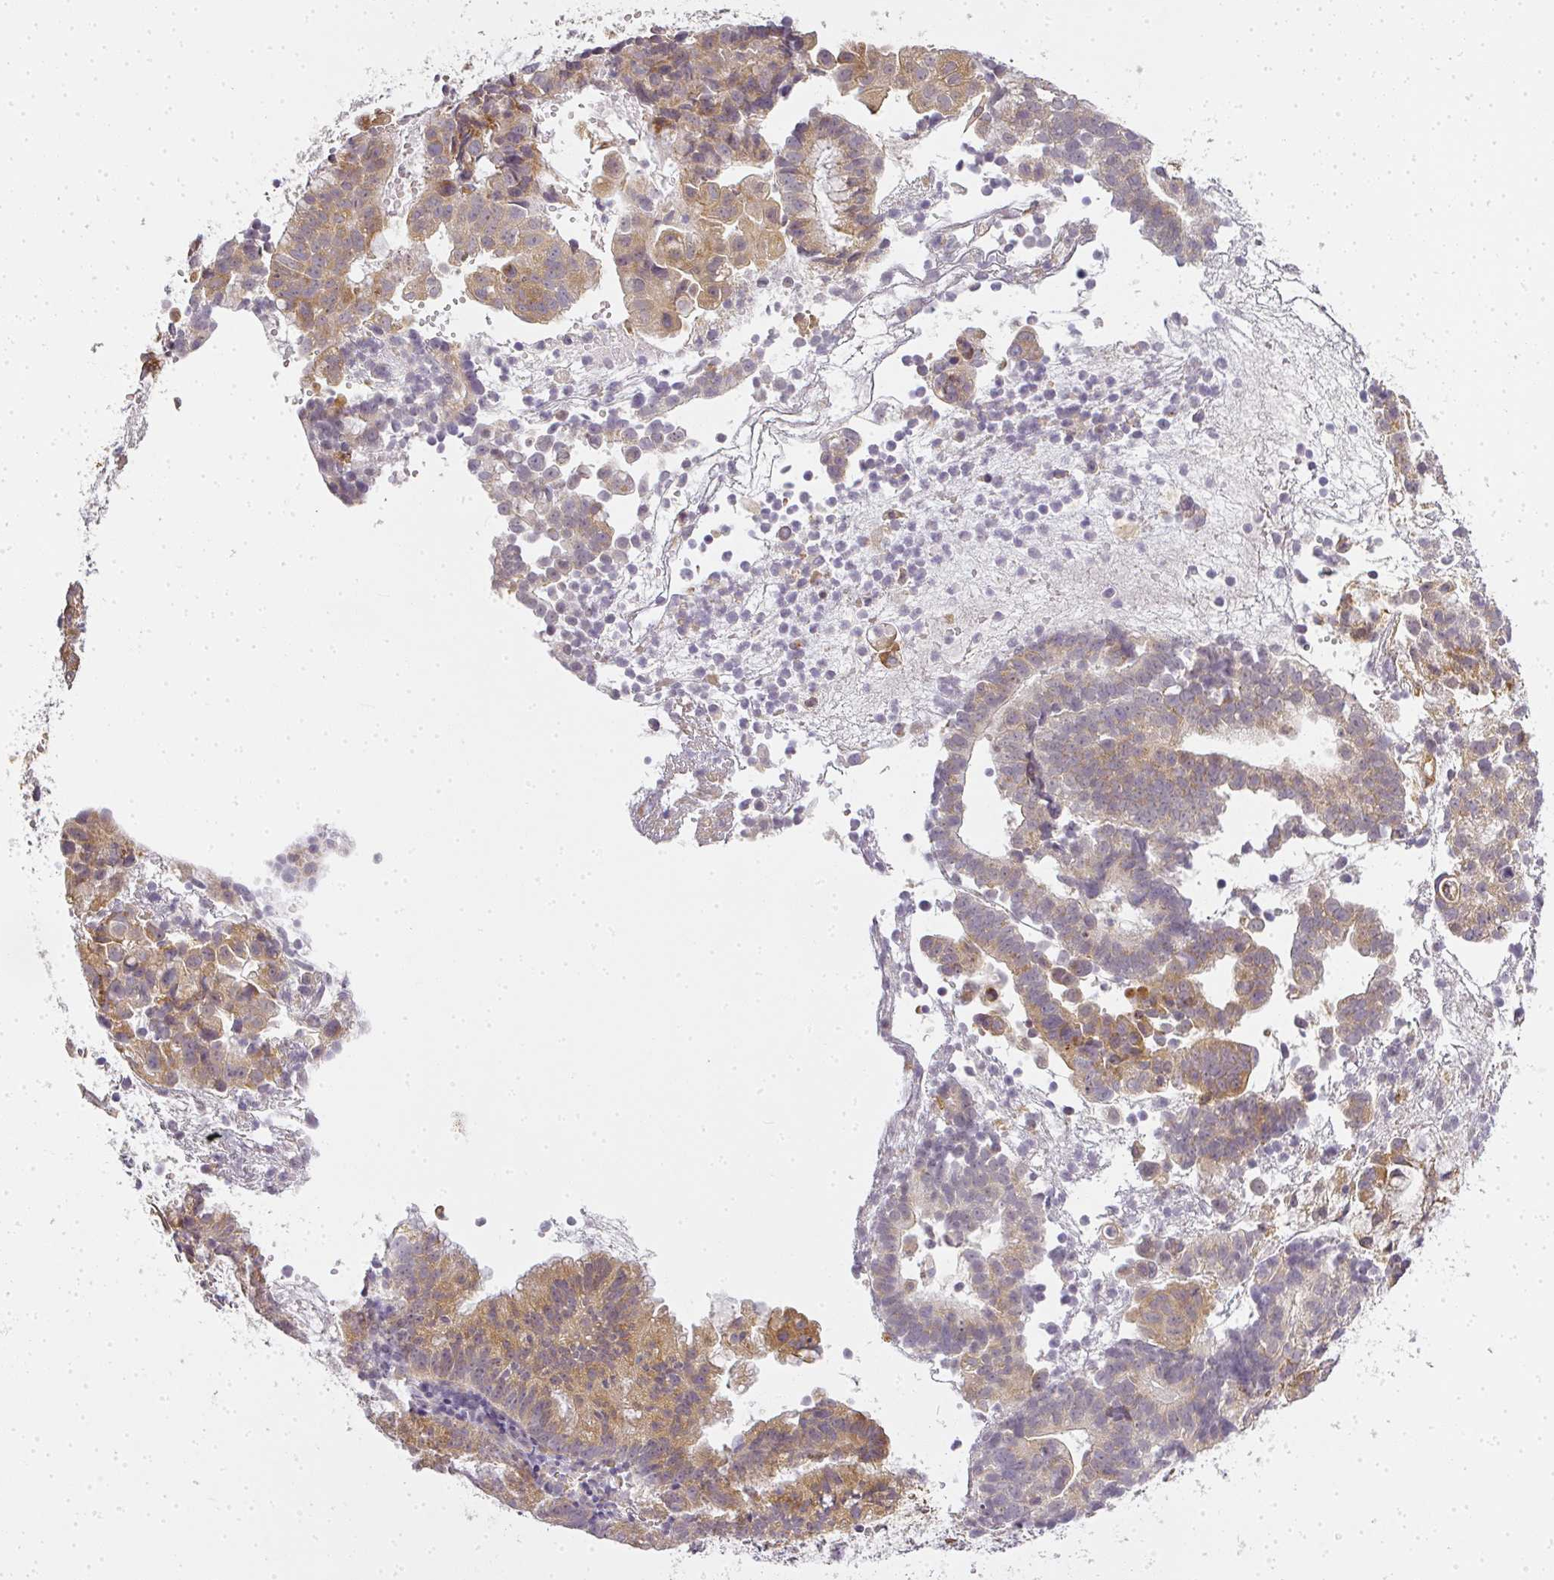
{"staining": {"intensity": "moderate", "quantity": ">75%", "location": "cytoplasmic/membranous"}, "tissue": "endometrial cancer", "cell_type": "Tumor cells", "image_type": "cancer", "snomed": [{"axis": "morphology", "description": "Adenocarcinoma, NOS"}, {"axis": "topography", "description": "Endometrium"}], "caption": "Endometrial adenocarcinoma tissue exhibits moderate cytoplasmic/membranous positivity in approximately >75% of tumor cells (brown staining indicates protein expression, while blue staining denotes nuclei).", "gene": "MED19", "patient": {"sex": "female", "age": 76}}